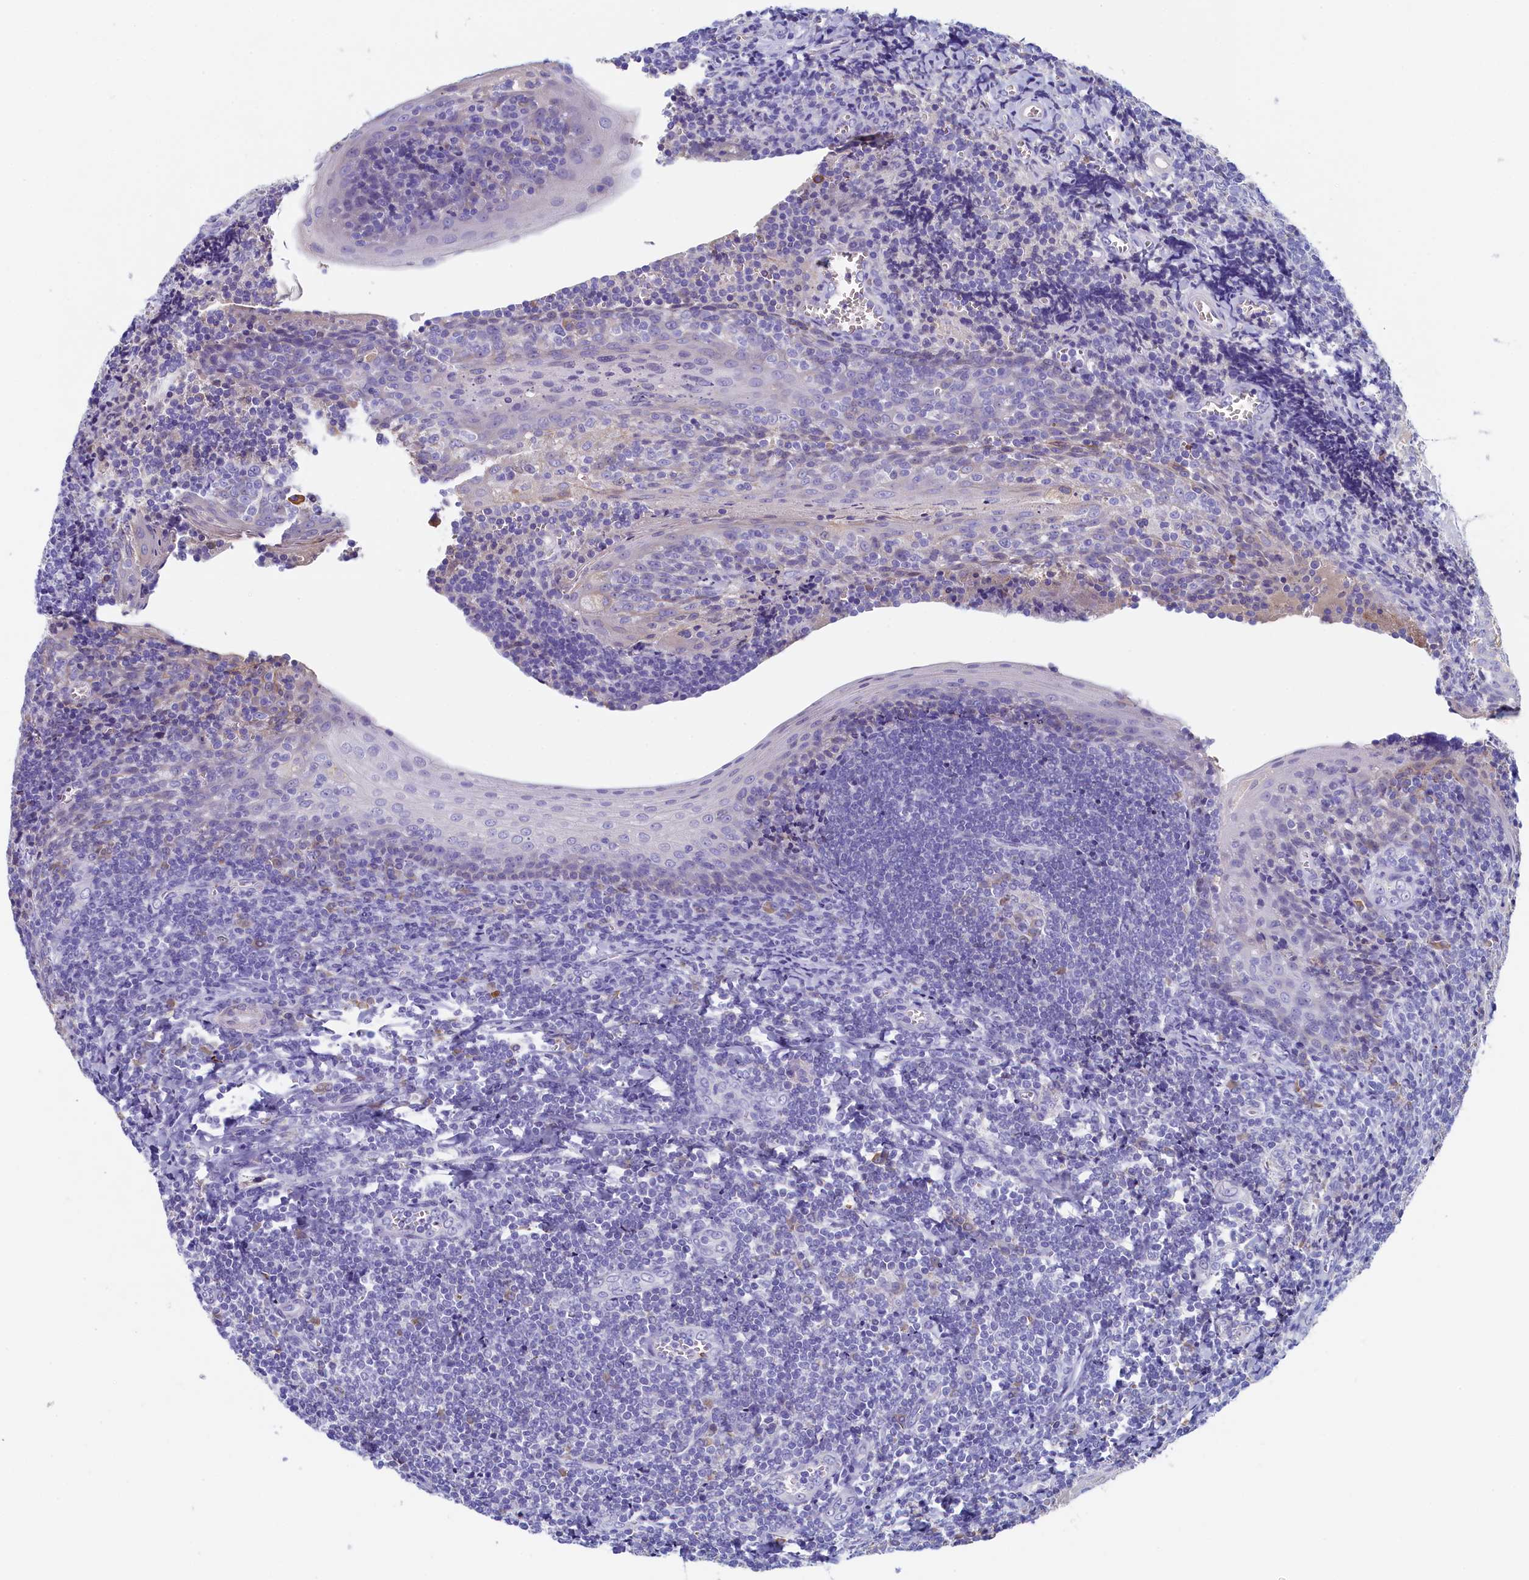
{"staining": {"intensity": "moderate", "quantity": "<25%", "location": "cytoplasmic/membranous"}, "tissue": "tonsil", "cell_type": "Germinal center cells", "image_type": "normal", "snomed": [{"axis": "morphology", "description": "Normal tissue, NOS"}, {"axis": "topography", "description": "Tonsil"}], "caption": "There is low levels of moderate cytoplasmic/membranous positivity in germinal center cells of normal tonsil, as demonstrated by immunohistochemical staining (brown color).", "gene": "GUCA1C", "patient": {"sex": "male", "age": 27}}